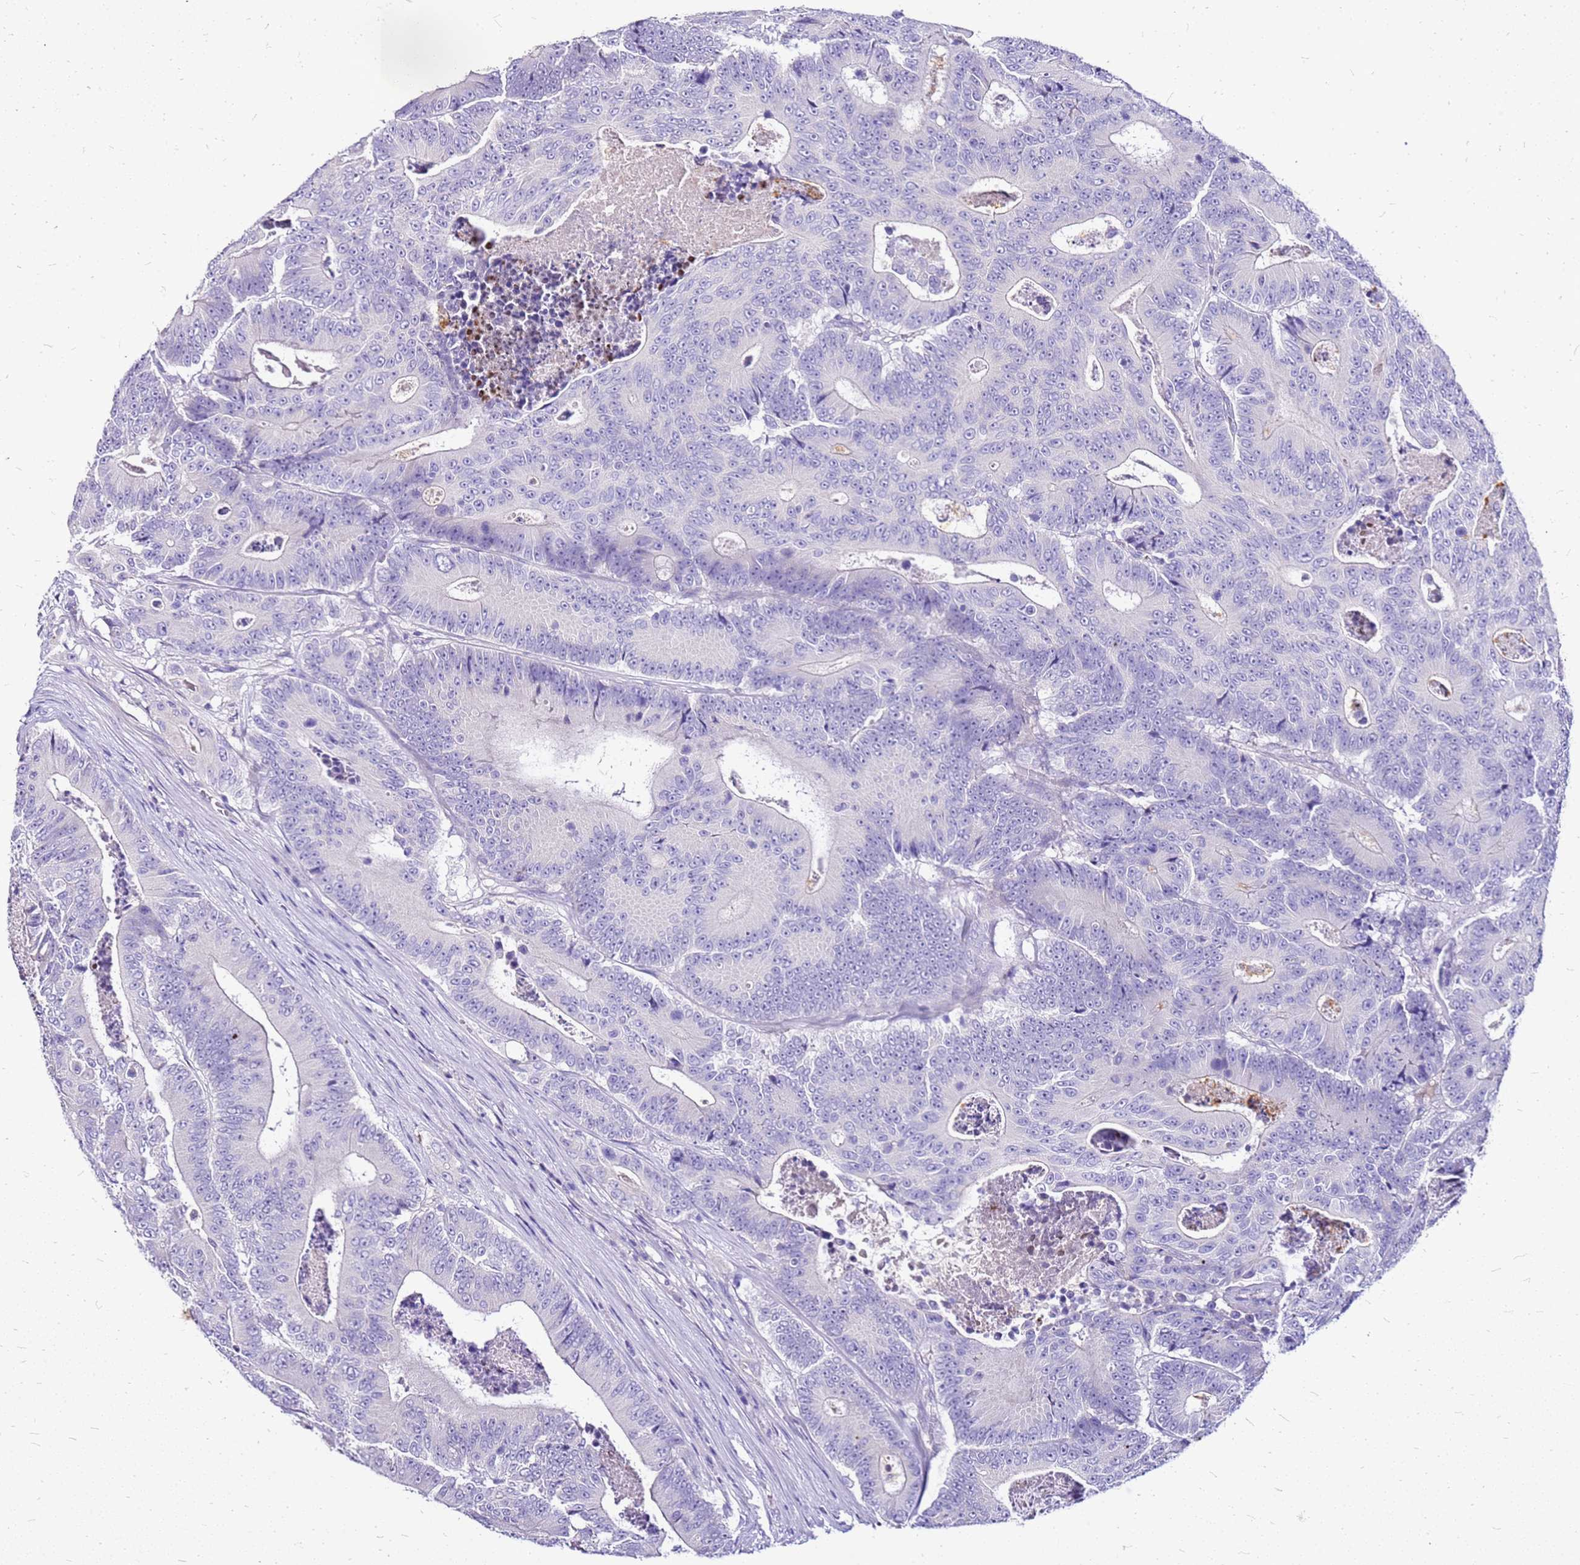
{"staining": {"intensity": "negative", "quantity": "none", "location": "none"}, "tissue": "colorectal cancer", "cell_type": "Tumor cells", "image_type": "cancer", "snomed": [{"axis": "morphology", "description": "Adenocarcinoma, NOS"}, {"axis": "topography", "description": "Colon"}], "caption": "This is an IHC micrograph of colorectal adenocarcinoma. There is no positivity in tumor cells.", "gene": "DCDC2B", "patient": {"sex": "male", "age": 83}}